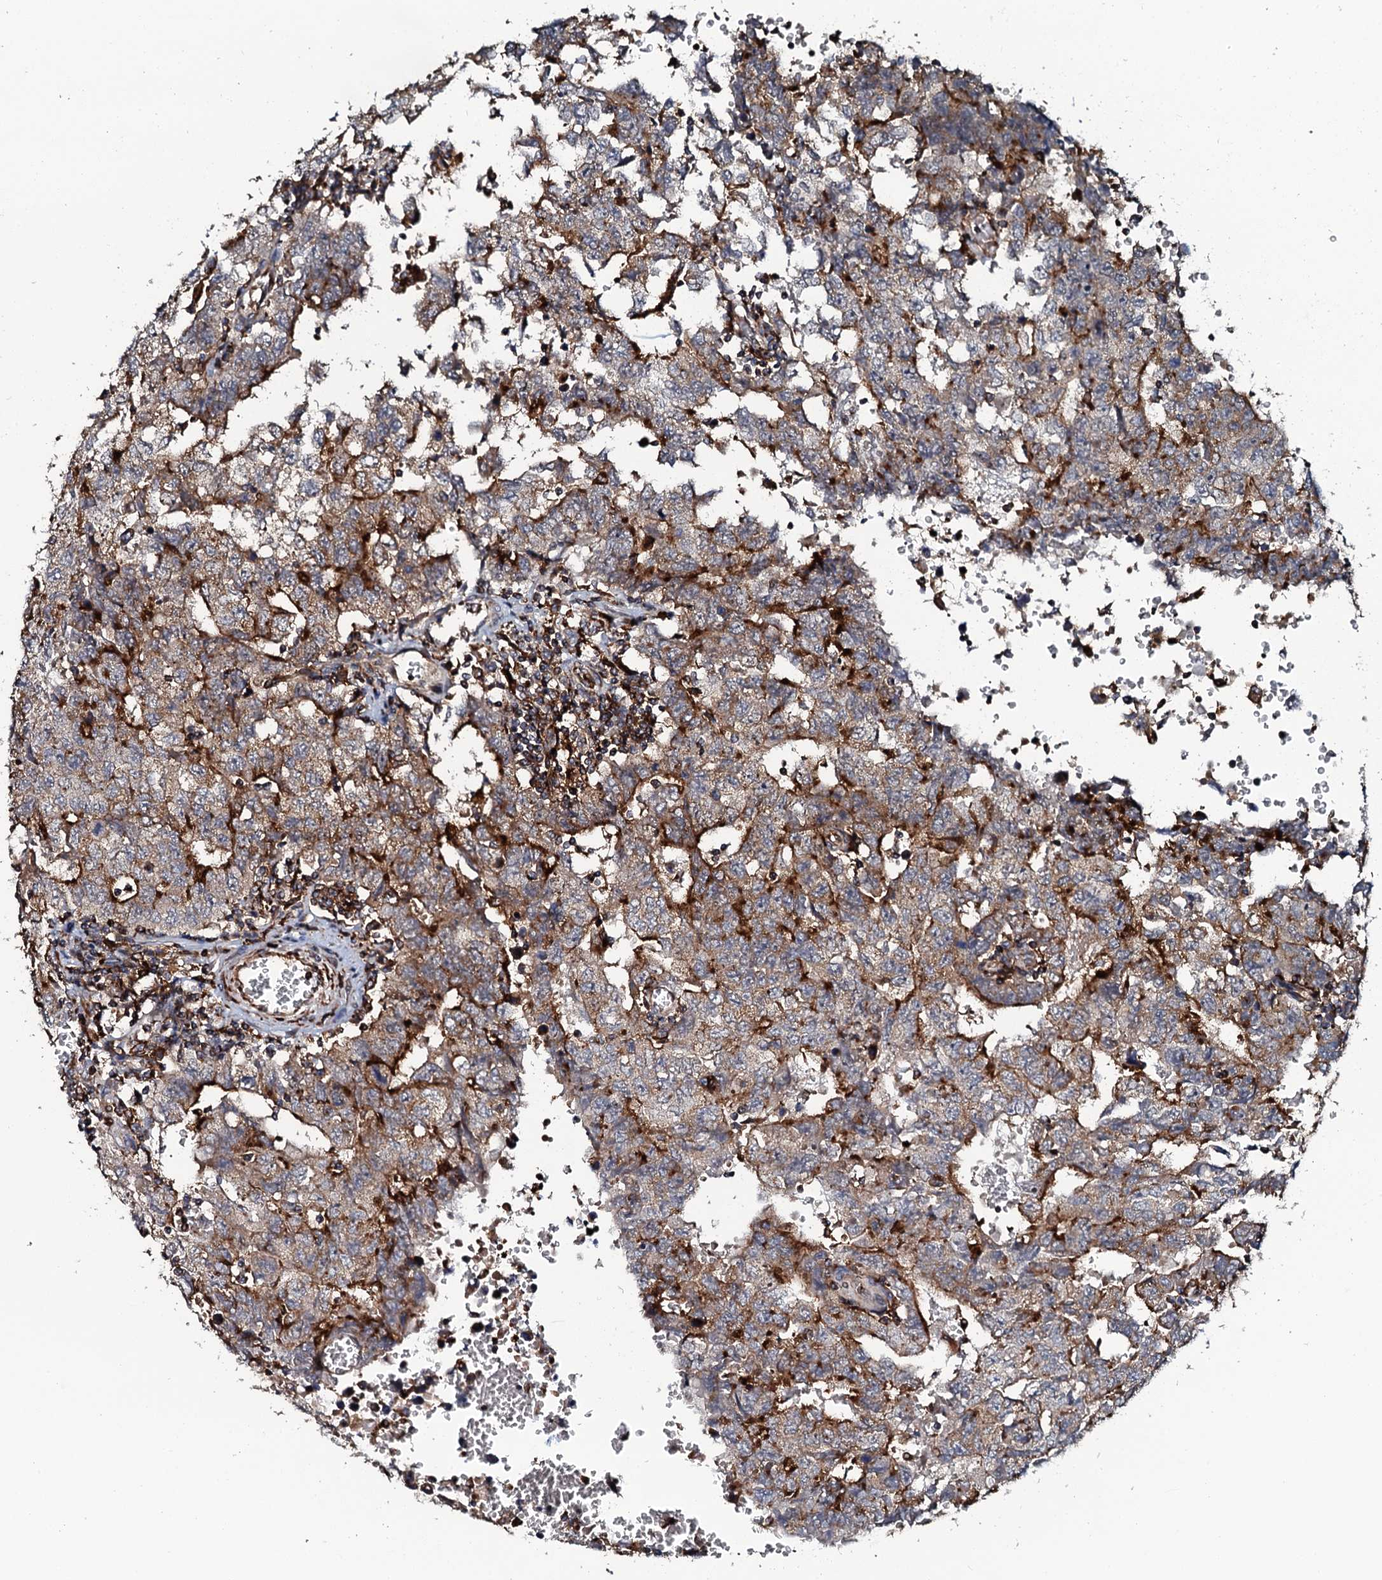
{"staining": {"intensity": "moderate", "quantity": ">75%", "location": "cytoplasmic/membranous"}, "tissue": "testis cancer", "cell_type": "Tumor cells", "image_type": "cancer", "snomed": [{"axis": "morphology", "description": "Carcinoma, Embryonal, NOS"}, {"axis": "topography", "description": "Testis"}], "caption": "Protein staining of testis cancer (embryonal carcinoma) tissue demonstrates moderate cytoplasmic/membranous expression in about >75% of tumor cells.", "gene": "VAMP8", "patient": {"sex": "male", "age": 26}}